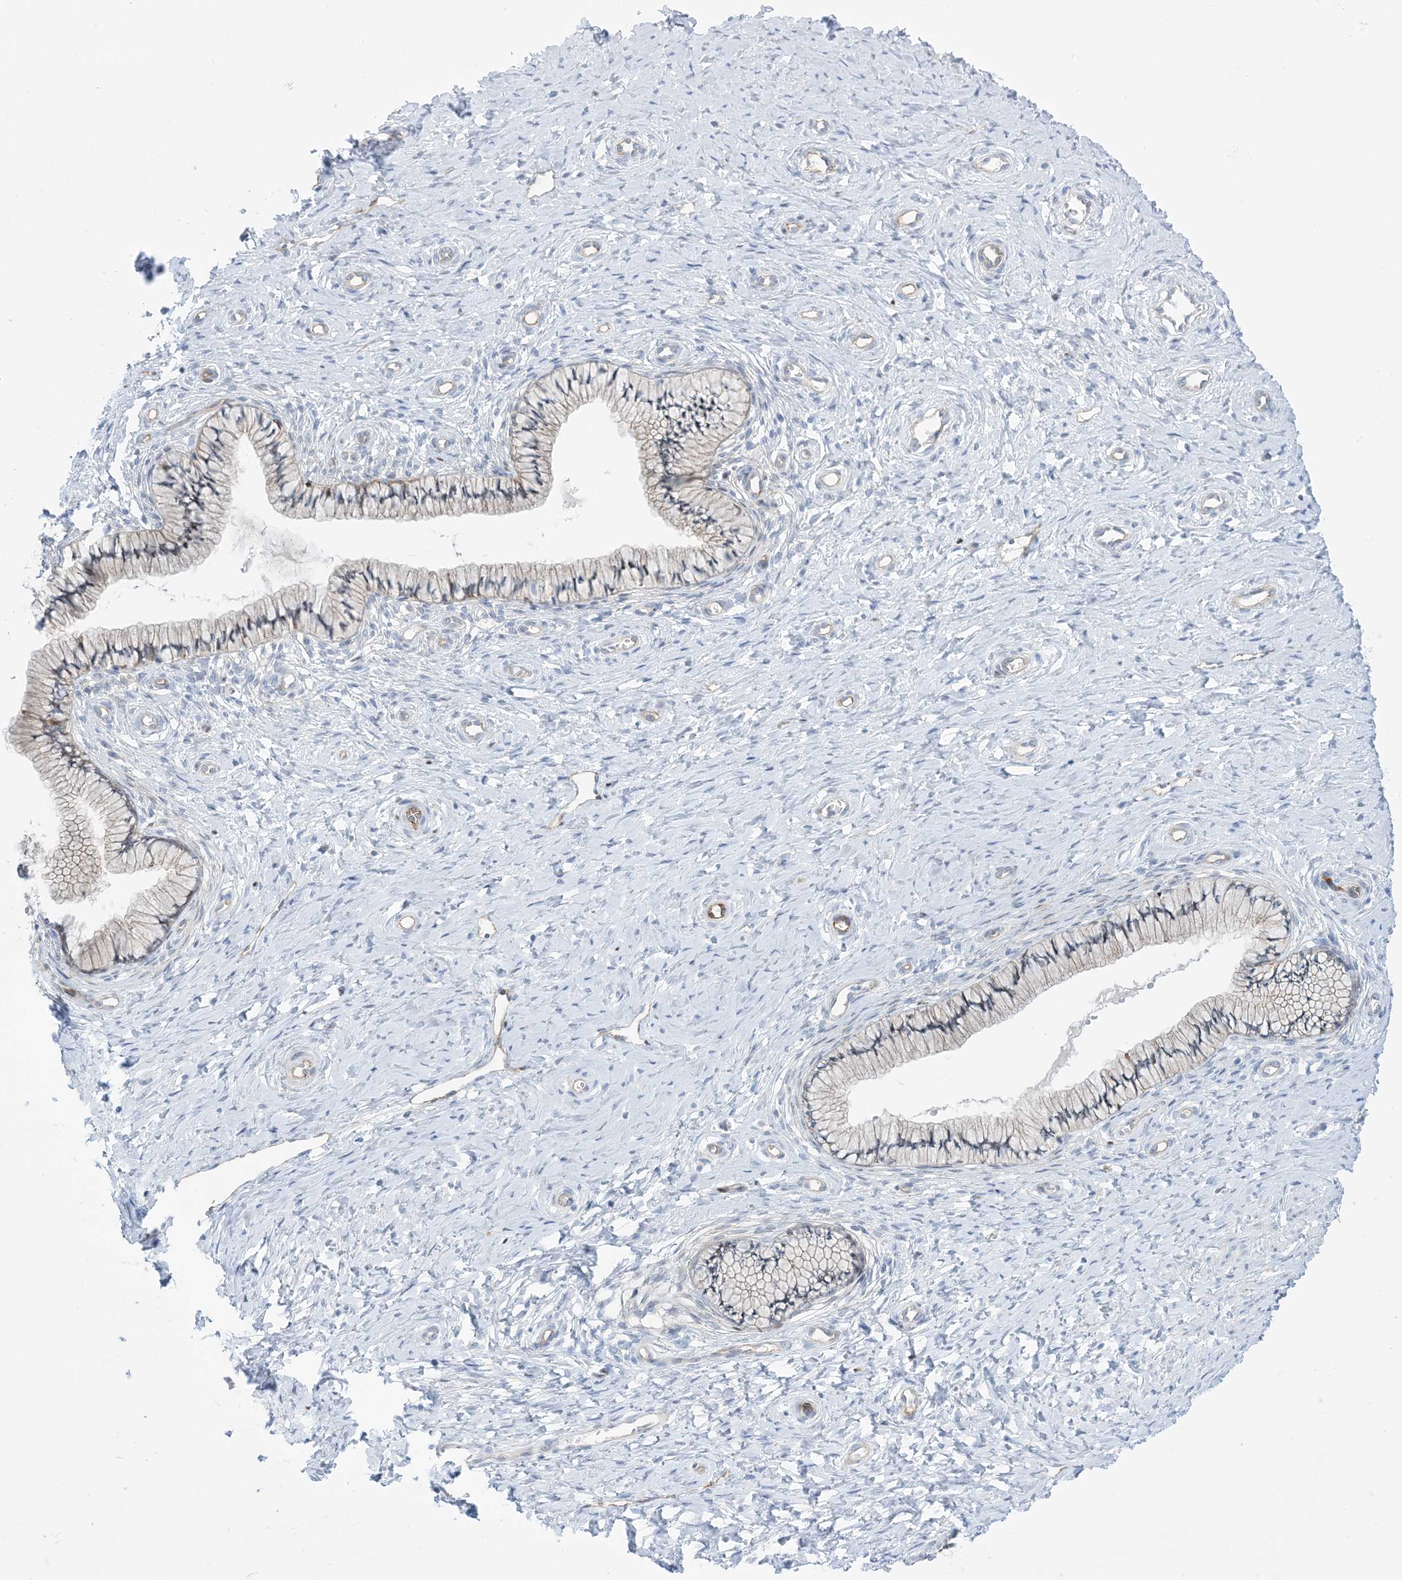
{"staining": {"intensity": "moderate", "quantity": "25%-75%", "location": "cytoplasmic/membranous,nuclear"}, "tissue": "cervix", "cell_type": "Glandular cells", "image_type": "normal", "snomed": [{"axis": "morphology", "description": "Normal tissue, NOS"}, {"axis": "topography", "description": "Cervix"}], "caption": "This is a photomicrograph of immunohistochemistry staining of unremarkable cervix, which shows moderate expression in the cytoplasmic/membranous,nuclear of glandular cells.", "gene": "MARS2", "patient": {"sex": "female", "age": 36}}